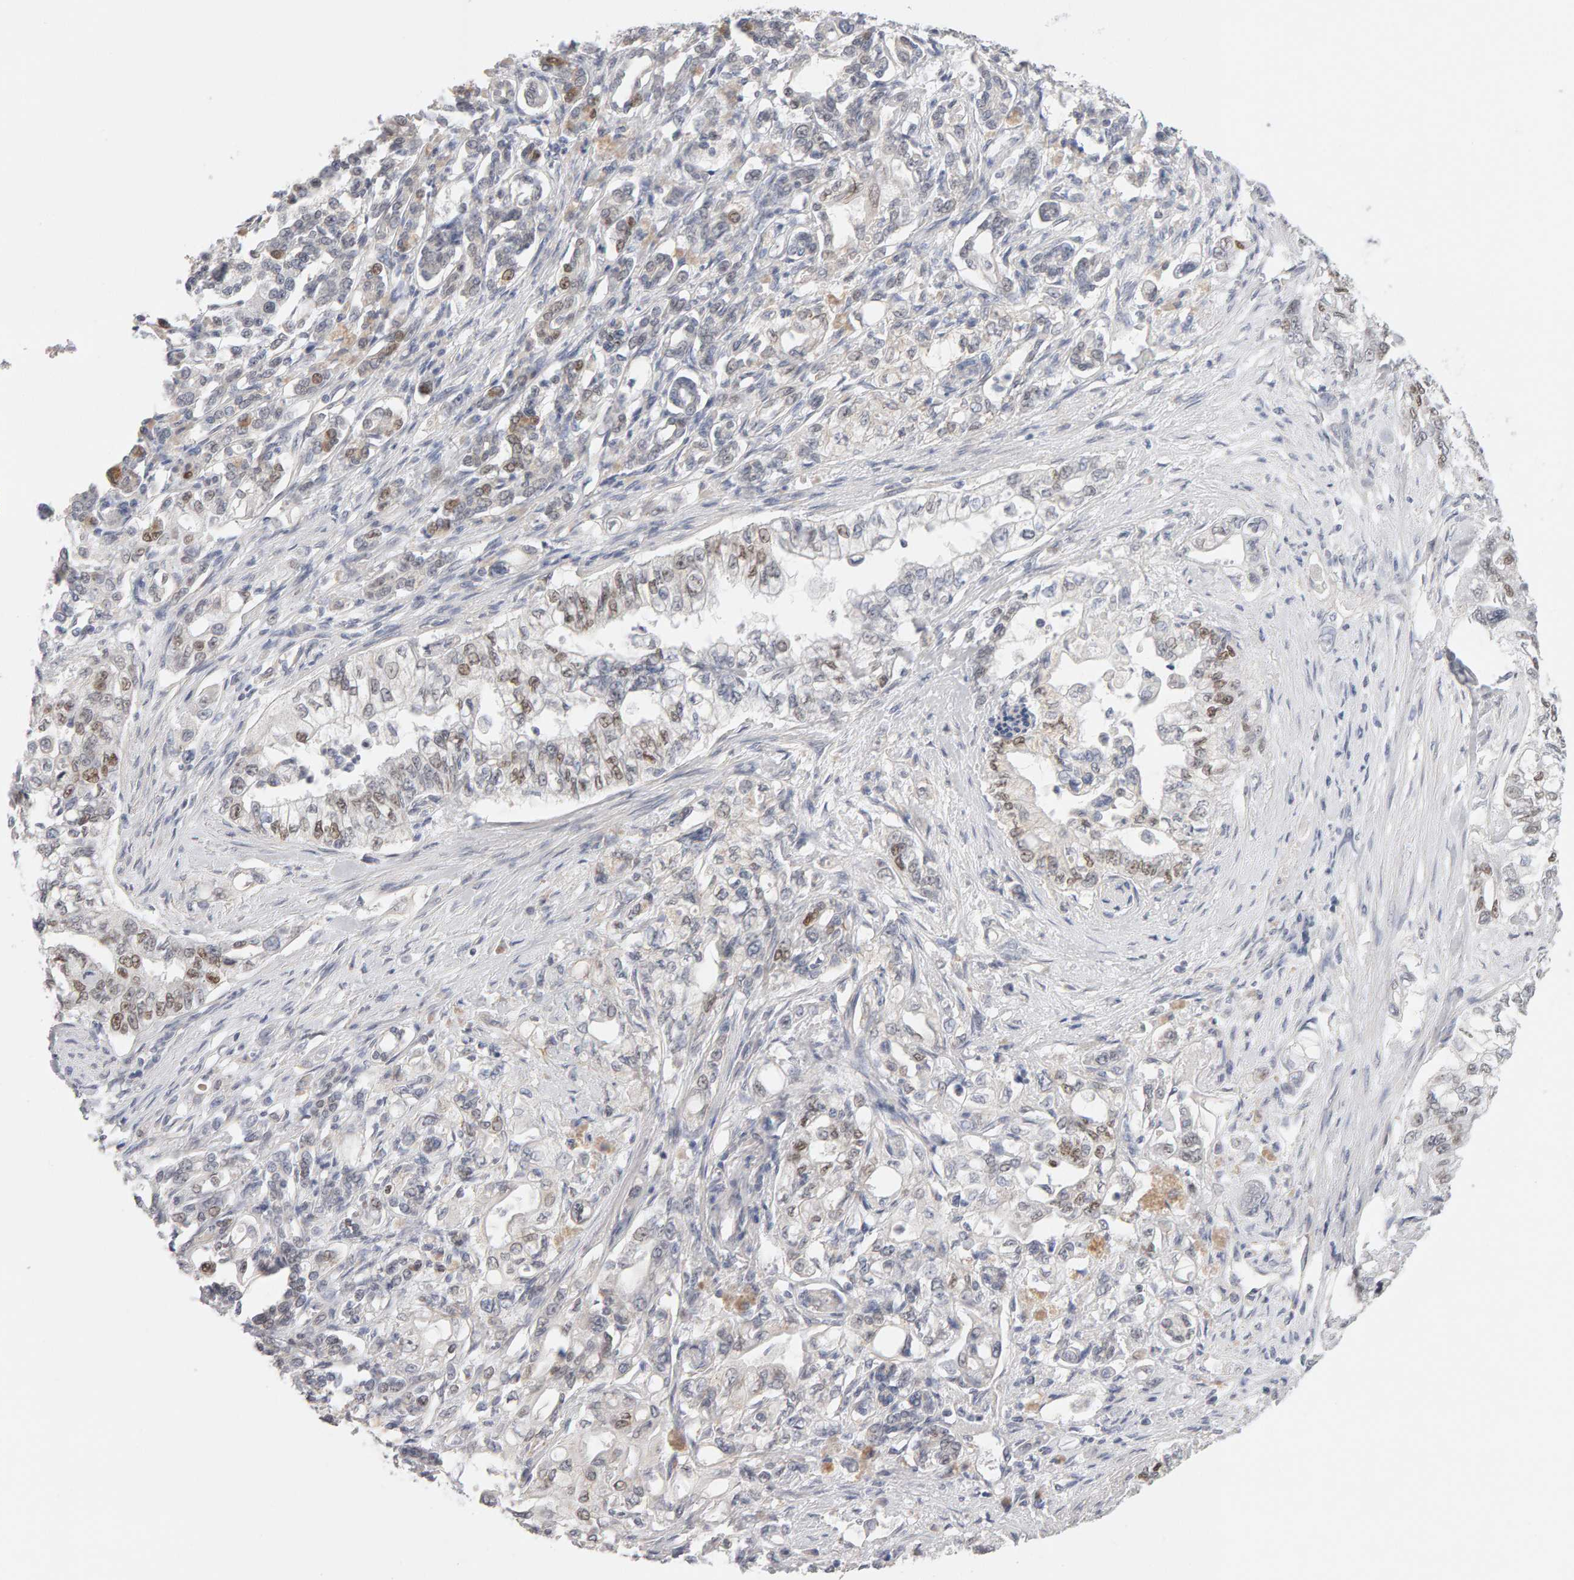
{"staining": {"intensity": "strong", "quantity": "25%-75%", "location": "nuclear"}, "tissue": "pancreatic cancer", "cell_type": "Tumor cells", "image_type": "cancer", "snomed": [{"axis": "morphology", "description": "Normal tissue, NOS"}, {"axis": "topography", "description": "Pancreas"}], "caption": "Pancreatic cancer stained for a protein shows strong nuclear positivity in tumor cells.", "gene": "HNF4A", "patient": {"sex": "male", "age": 42}}